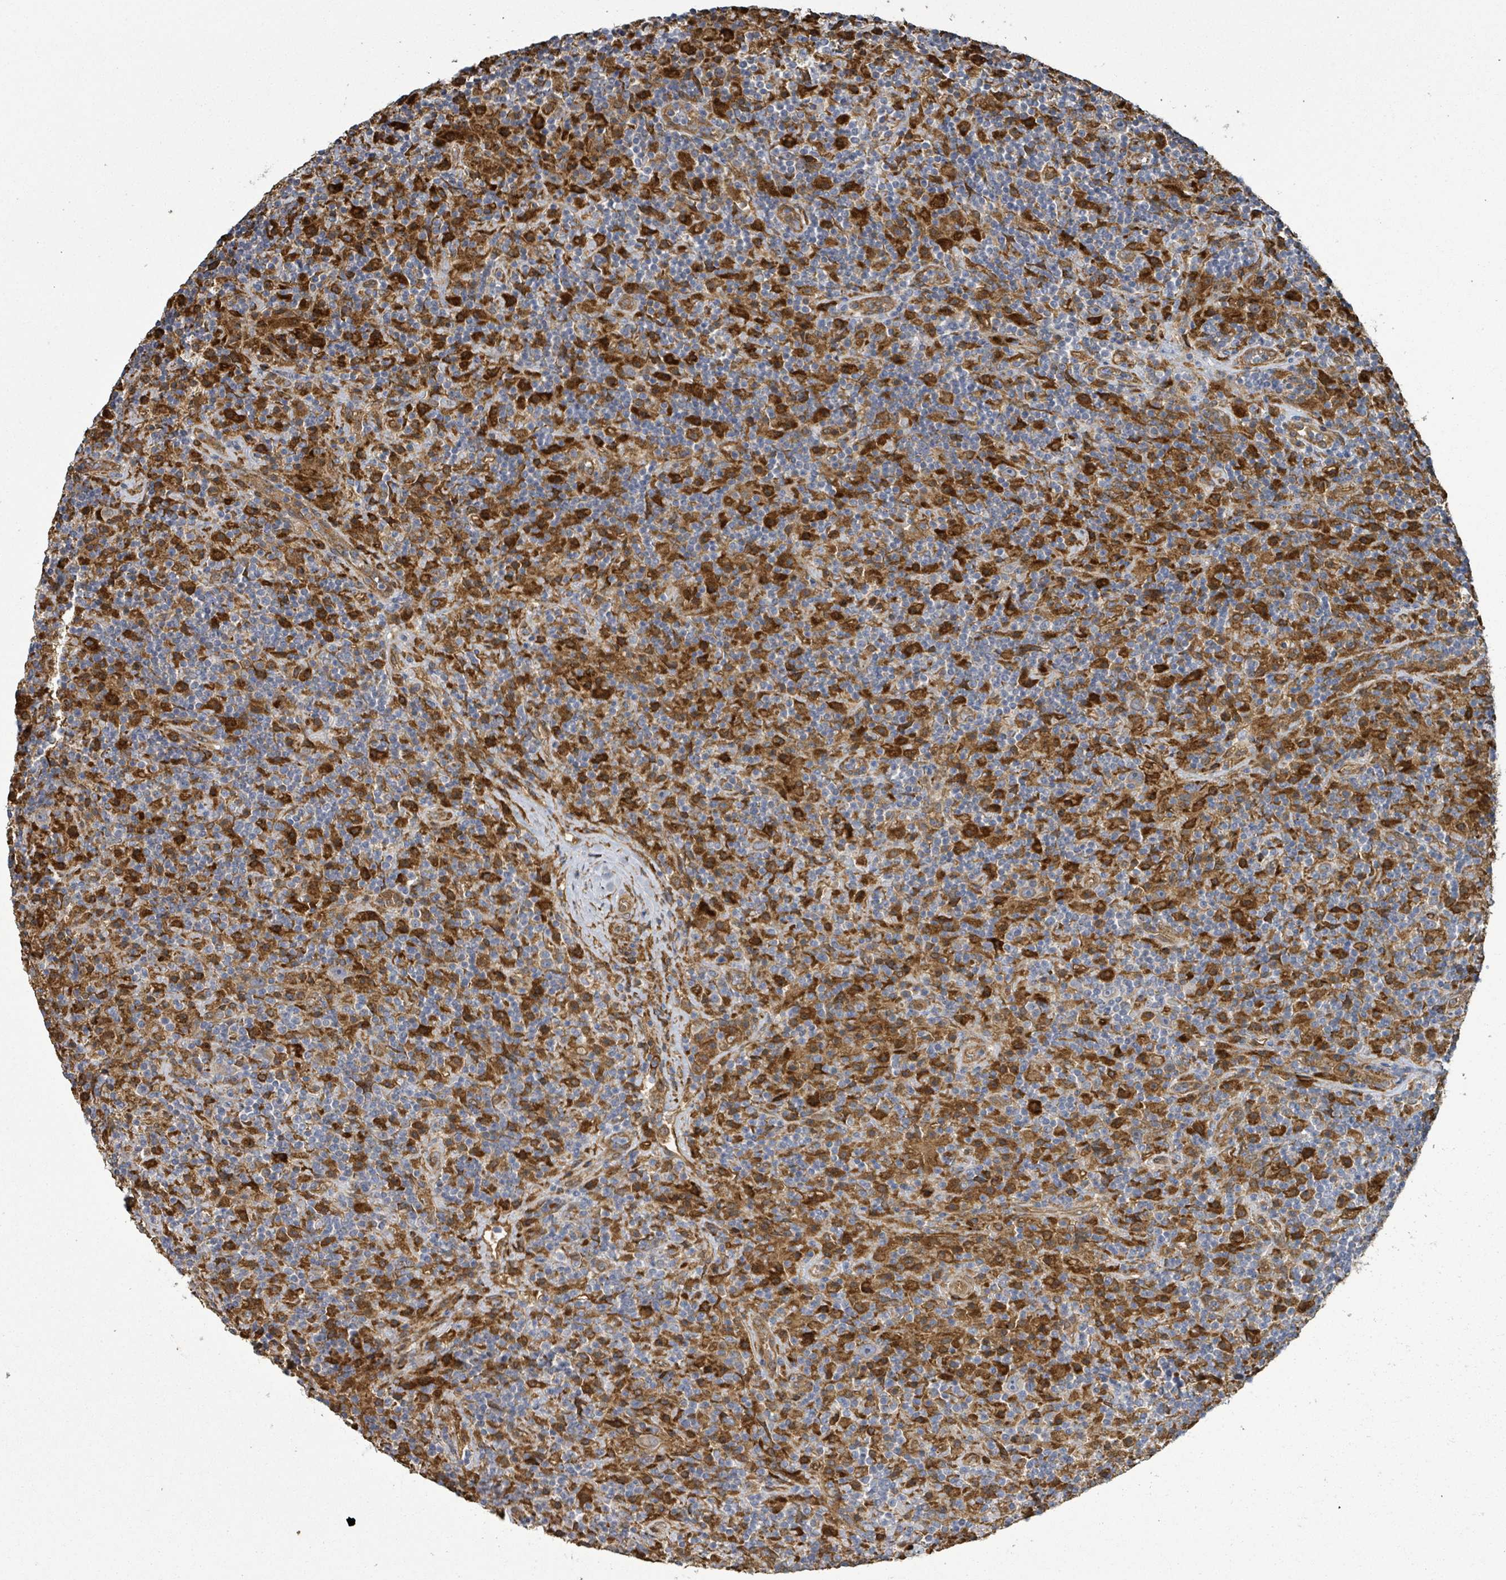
{"staining": {"intensity": "negative", "quantity": "none", "location": "none"}, "tissue": "lymphoma", "cell_type": "Tumor cells", "image_type": "cancer", "snomed": [{"axis": "morphology", "description": "Hodgkin's disease, NOS"}, {"axis": "topography", "description": "Lymph node"}], "caption": "IHC photomicrograph of neoplastic tissue: lymphoma stained with DAB (3,3'-diaminobenzidine) demonstrates no significant protein staining in tumor cells.", "gene": "ARPIN", "patient": {"sex": "male", "age": 70}}